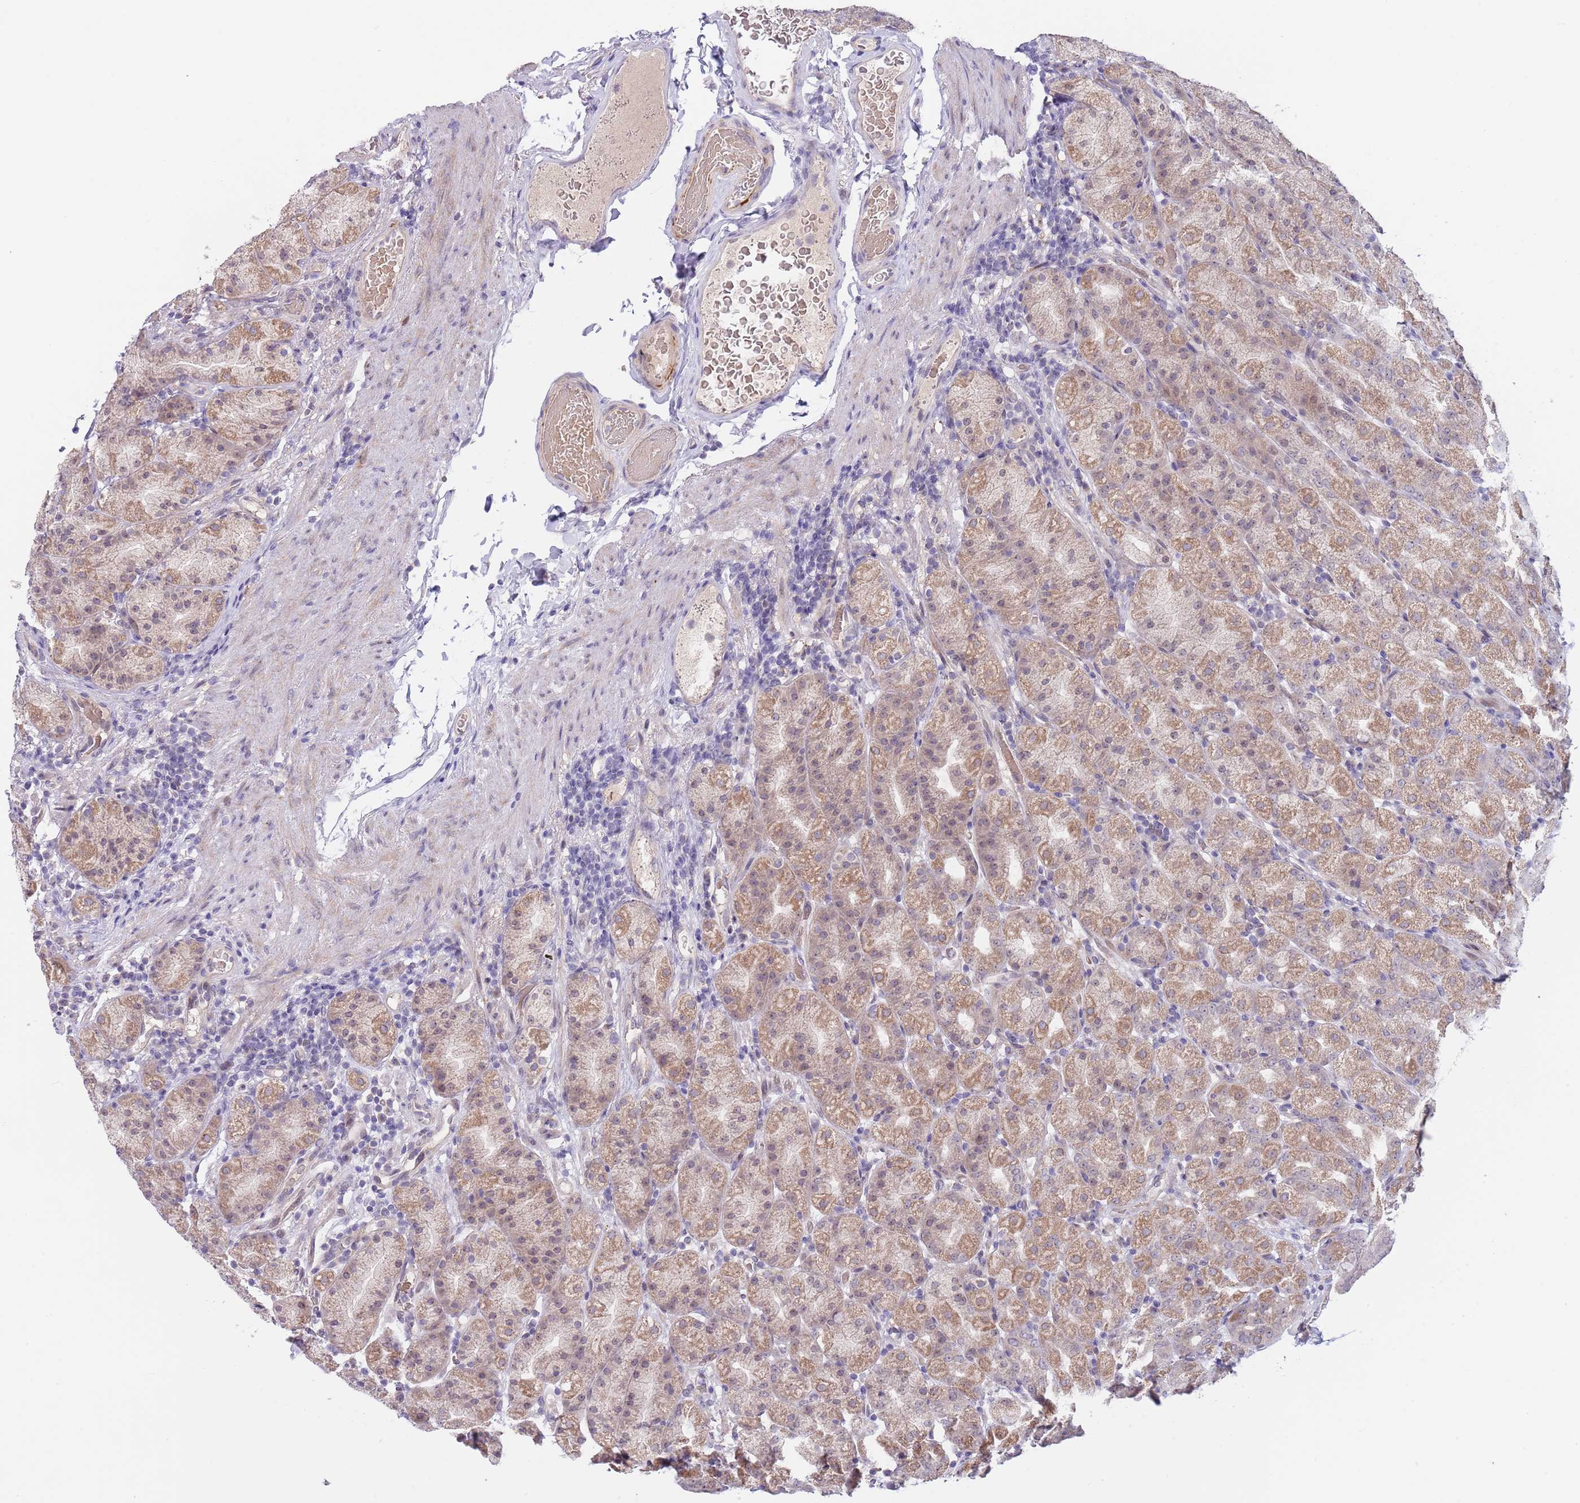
{"staining": {"intensity": "moderate", "quantity": ">75%", "location": "cytoplasmic/membranous,nuclear"}, "tissue": "stomach", "cell_type": "Glandular cells", "image_type": "normal", "snomed": [{"axis": "morphology", "description": "Normal tissue, NOS"}, {"axis": "topography", "description": "Stomach, upper"}, {"axis": "topography", "description": "Stomach"}], "caption": "A medium amount of moderate cytoplasmic/membranous,nuclear positivity is identified in about >75% of glandular cells in normal stomach. Nuclei are stained in blue.", "gene": "AP1S2", "patient": {"sex": "male", "age": 68}}